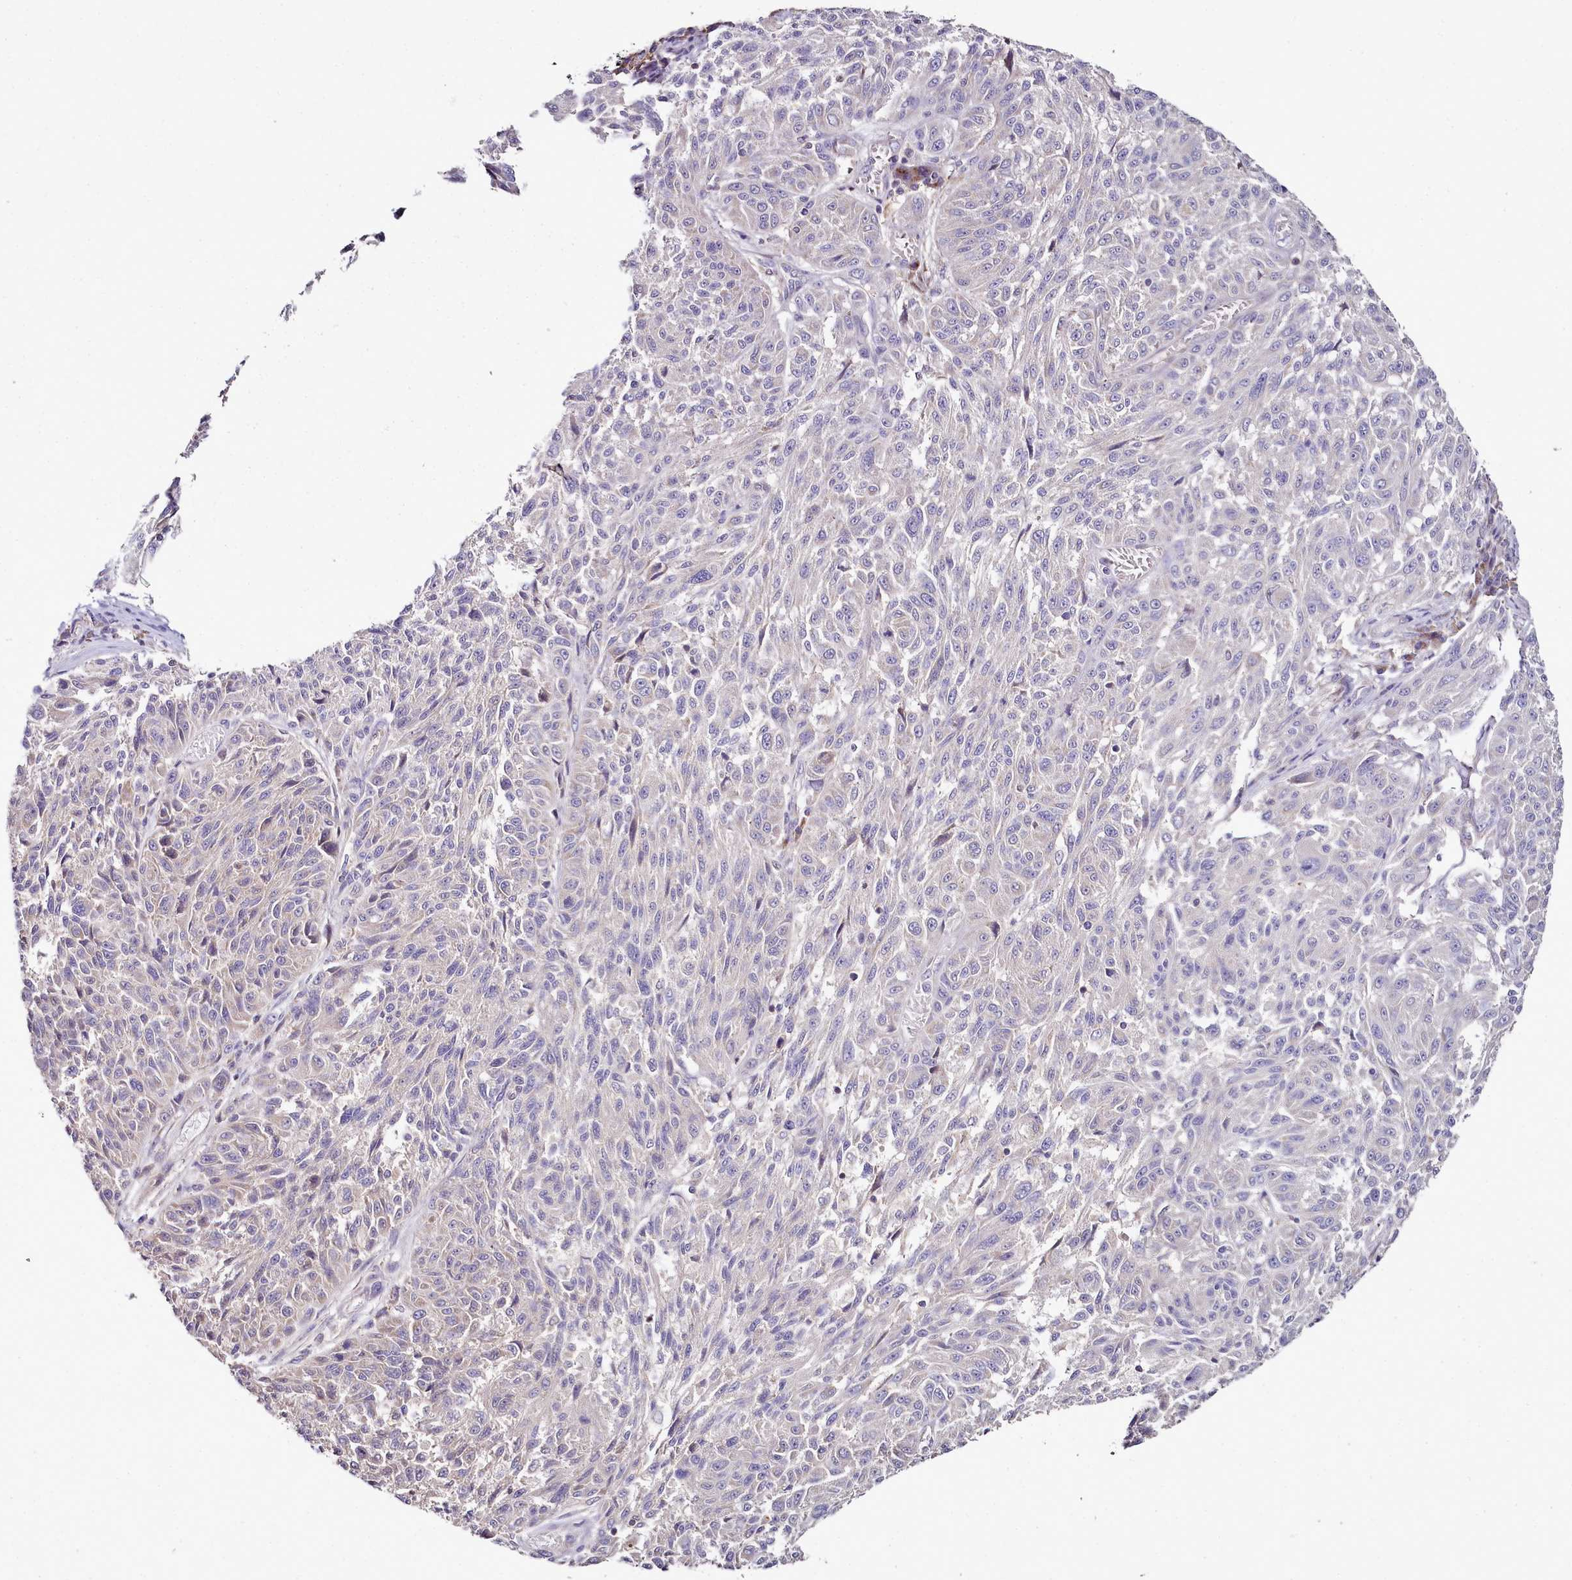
{"staining": {"intensity": "negative", "quantity": "none", "location": "none"}, "tissue": "melanoma", "cell_type": "Tumor cells", "image_type": "cancer", "snomed": [{"axis": "morphology", "description": "Malignant melanoma, NOS"}, {"axis": "topography", "description": "Skin"}], "caption": "DAB immunohistochemical staining of human melanoma displays no significant expression in tumor cells. The staining is performed using DAB brown chromogen with nuclei counter-stained in using hematoxylin.", "gene": "ACSS1", "patient": {"sex": "male", "age": 53}}